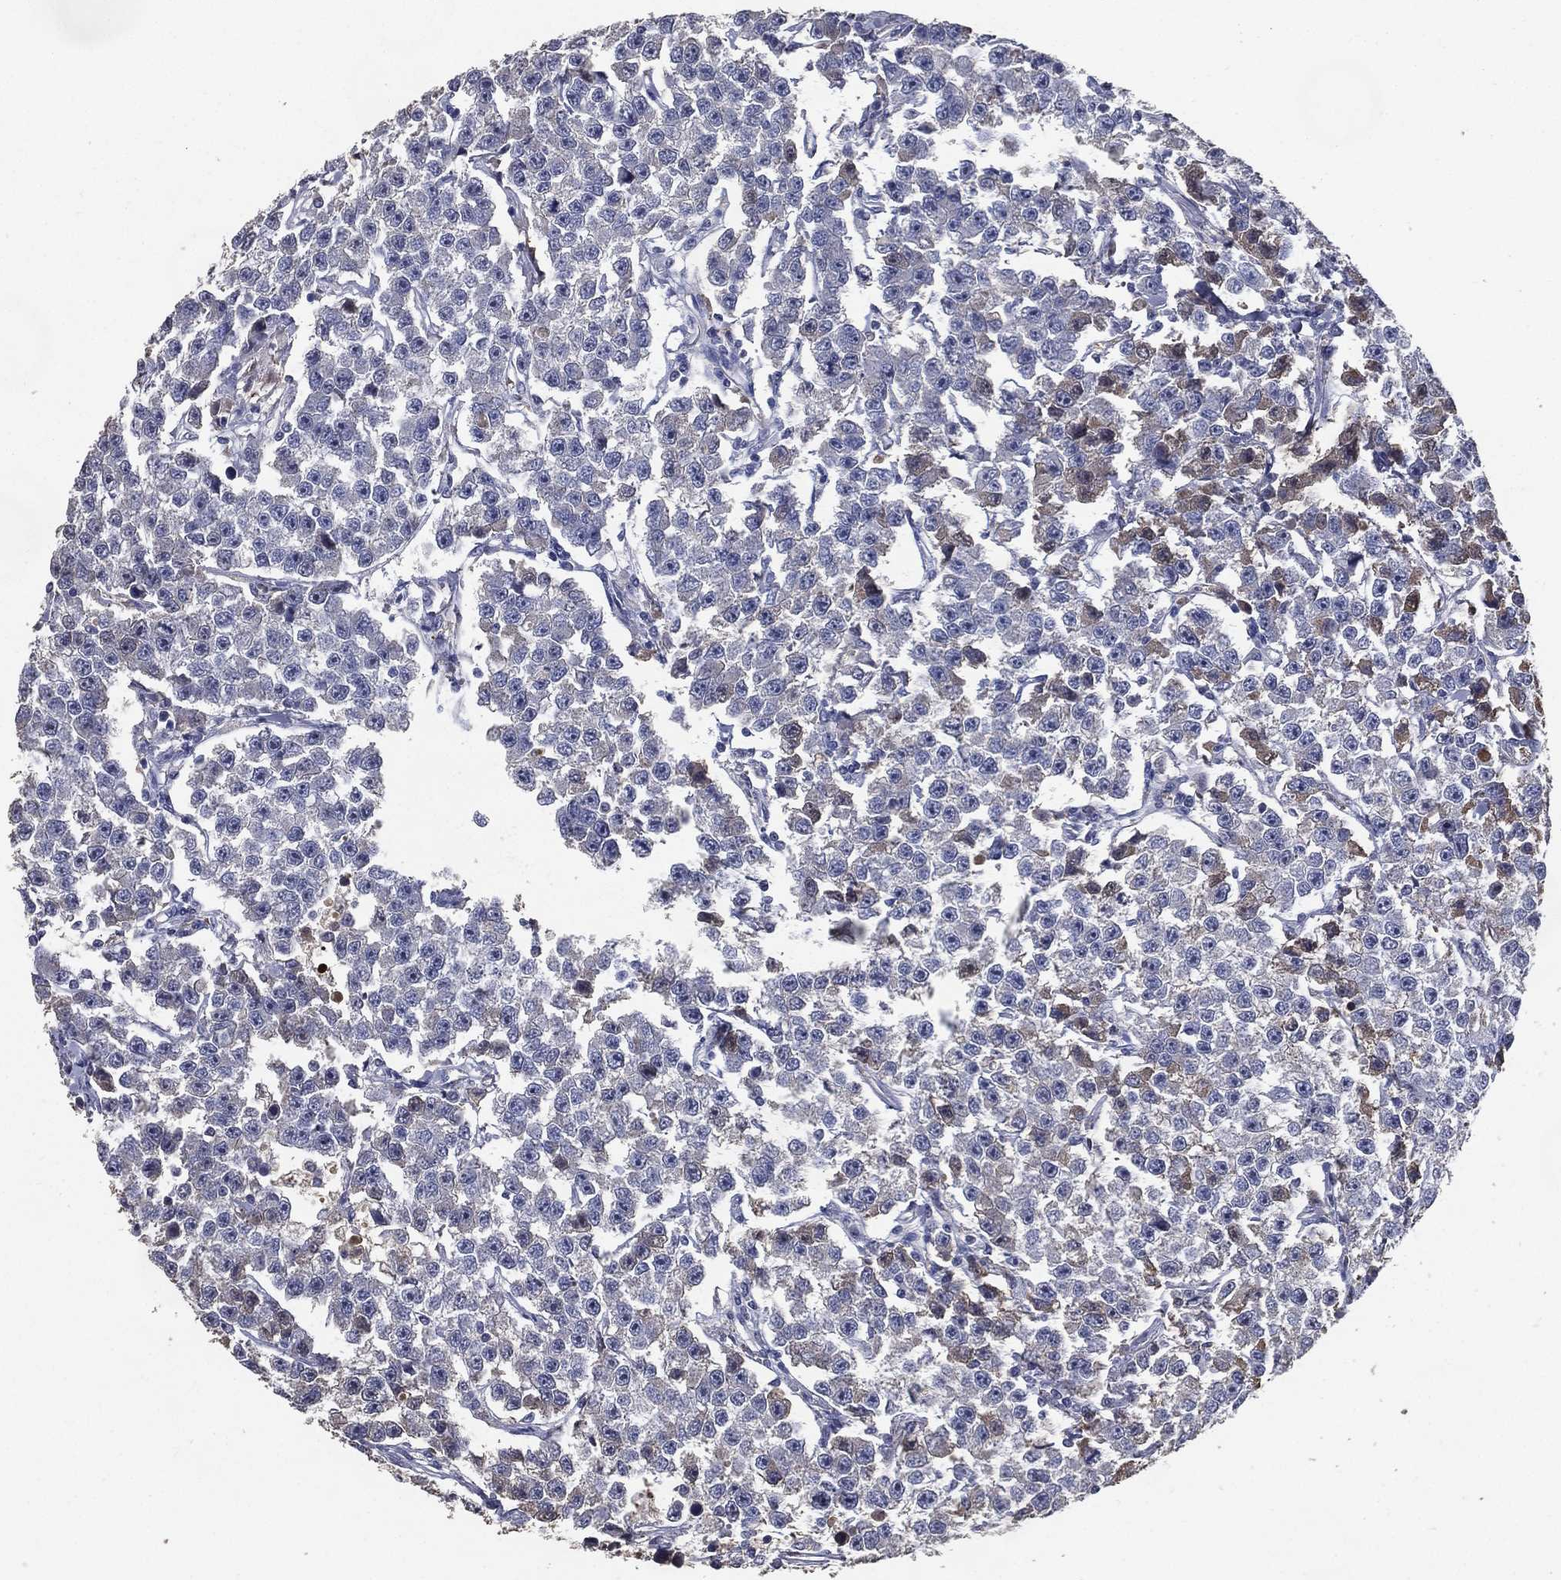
{"staining": {"intensity": "negative", "quantity": "none", "location": "none"}, "tissue": "testis cancer", "cell_type": "Tumor cells", "image_type": "cancer", "snomed": [{"axis": "morphology", "description": "Seminoma, NOS"}, {"axis": "topography", "description": "Testis"}], "caption": "This is a photomicrograph of immunohistochemistry (IHC) staining of testis cancer, which shows no expression in tumor cells.", "gene": "EFNA1", "patient": {"sex": "male", "age": 59}}